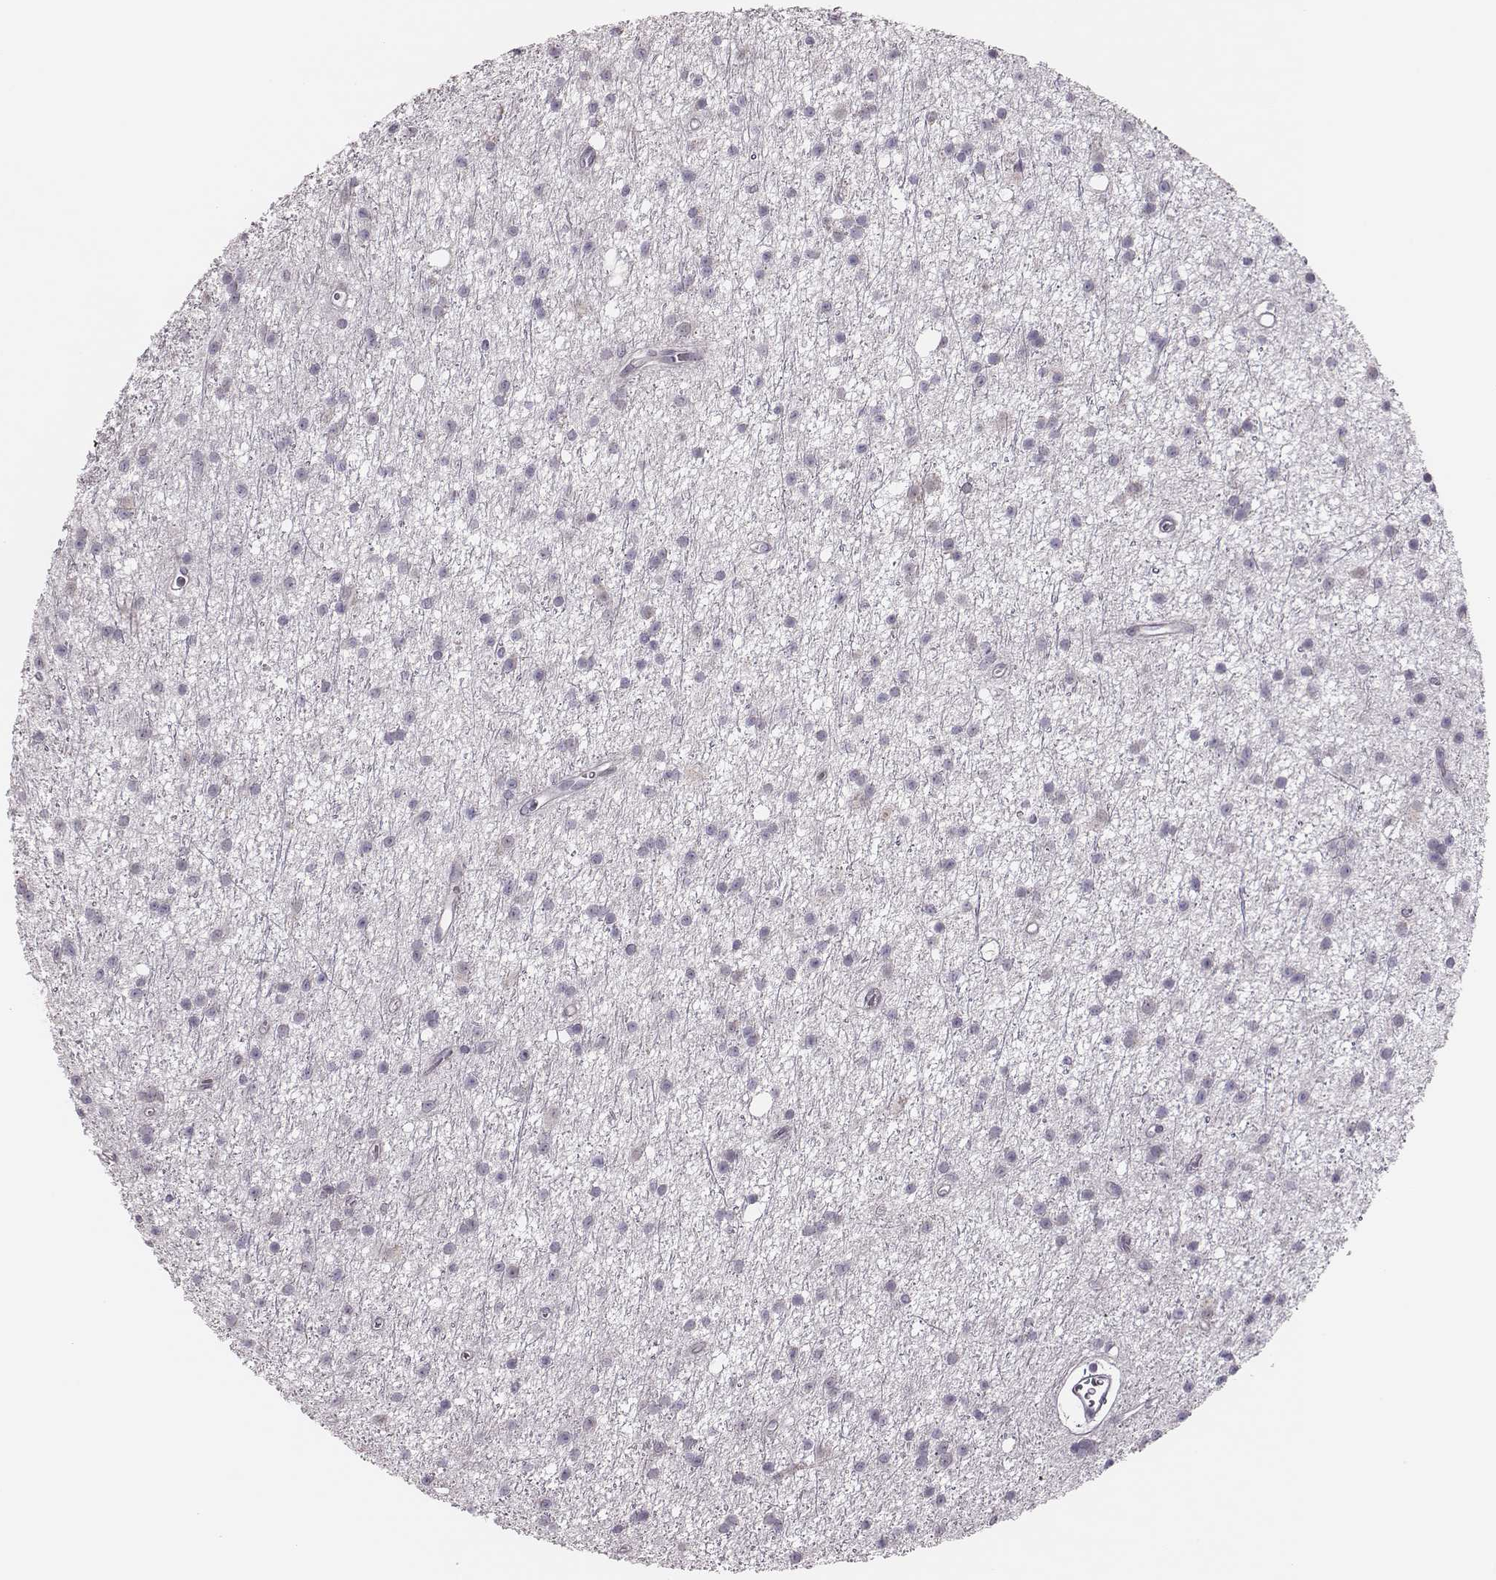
{"staining": {"intensity": "negative", "quantity": "none", "location": "none"}, "tissue": "glioma", "cell_type": "Tumor cells", "image_type": "cancer", "snomed": [{"axis": "morphology", "description": "Glioma, malignant, Low grade"}, {"axis": "topography", "description": "Brain"}], "caption": "Immunohistochemistry (IHC) micrograph of malignant glioma (low-grade) stained for a protein (brown), which exhibits no positivity in tumor cells.", "gene": "SCML2", "patient": {"sex": "male", "age": 27}}